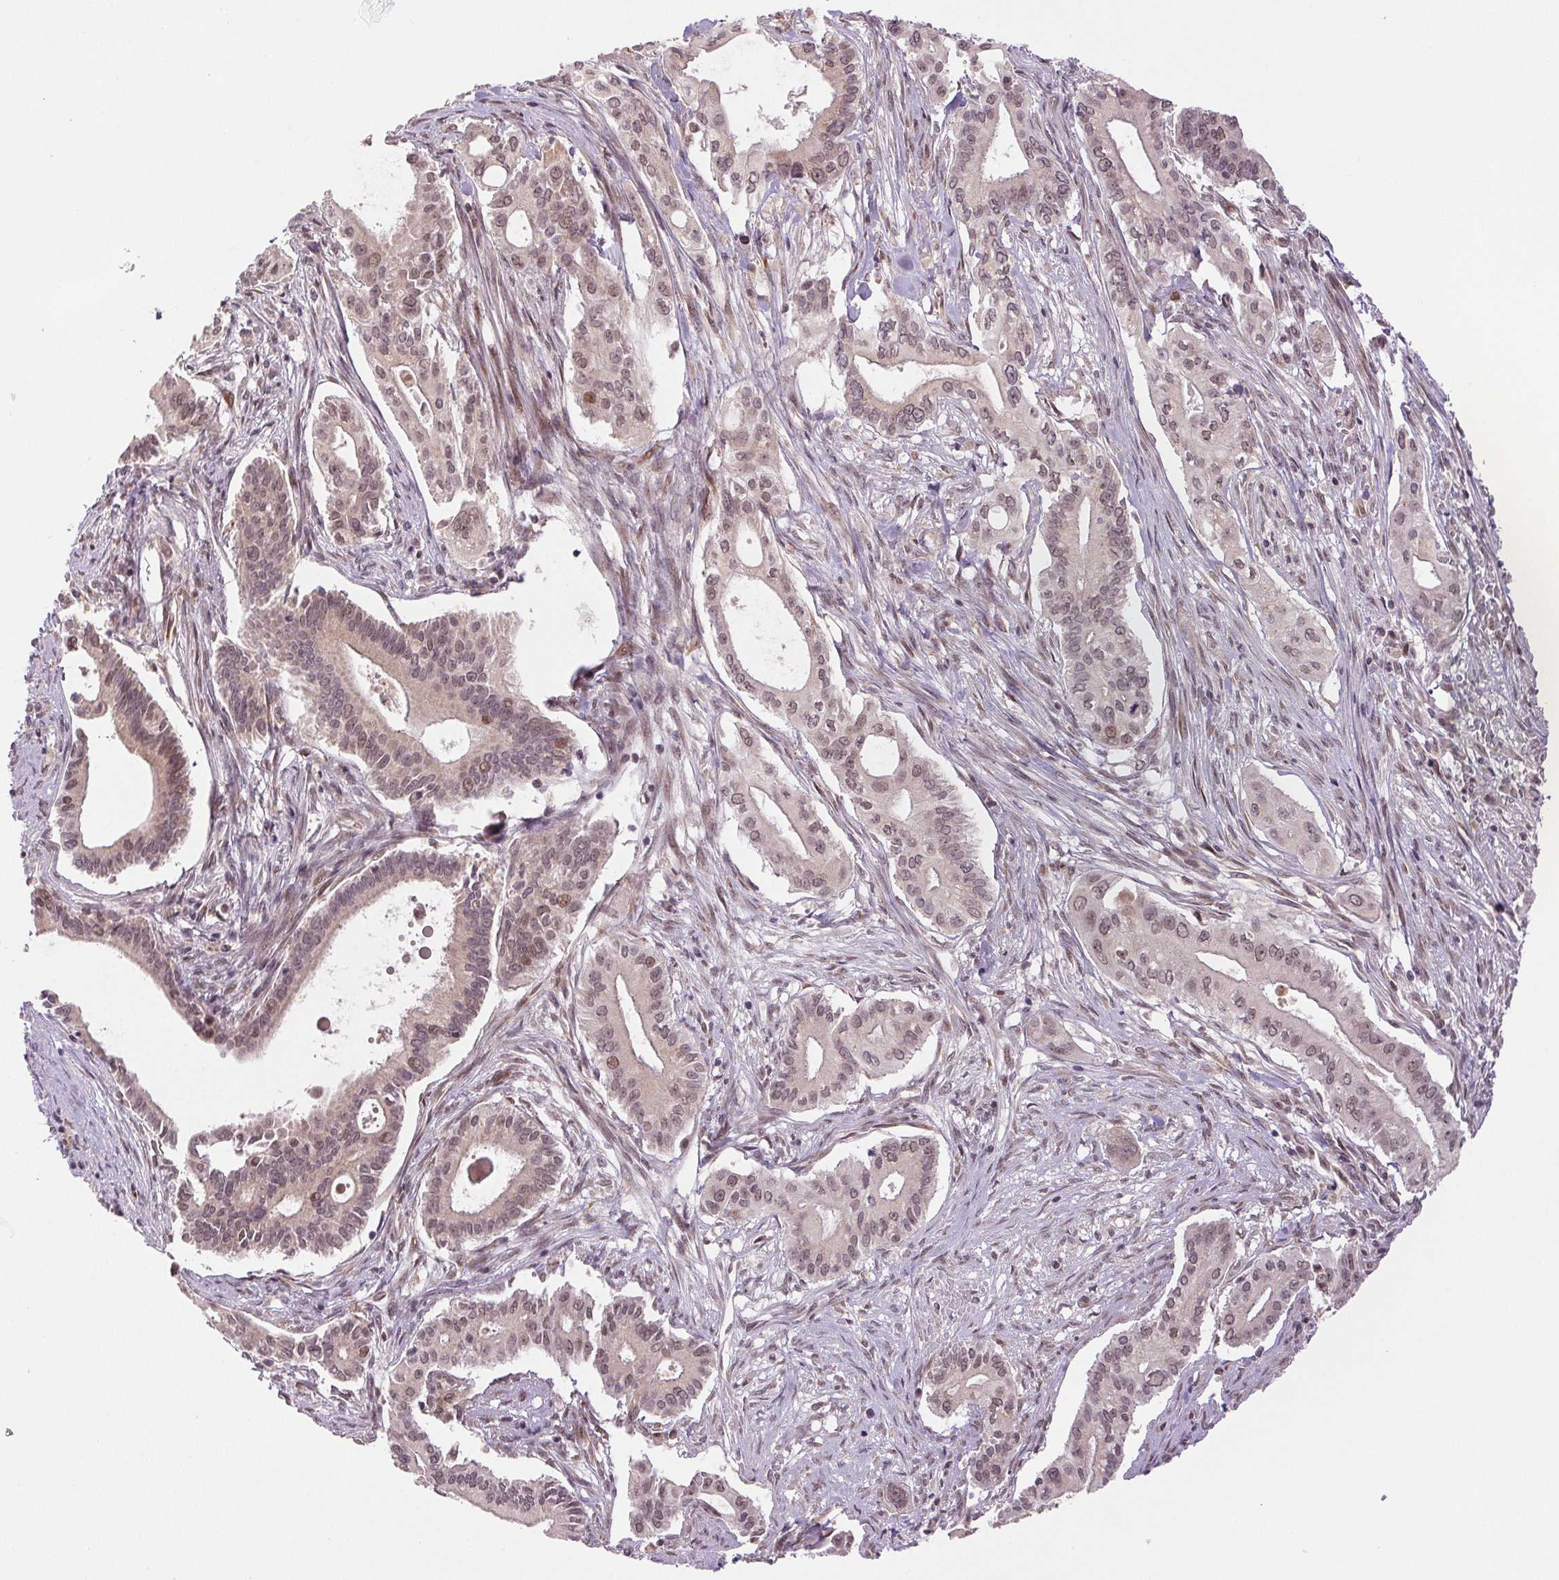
{"staining": {"intensity": "weak", "quantity": ">75%", "location": "nuclear"}, "tissue": "pancreatic cancer", "cell_type": "Tumor cells", "image_type": "cancer", "snomed": [{"axis": "morphology", "description": "Adenocarcinoma, NOS"}, {"axis": "topography", "description": "Pancreas"}], "caption": "Adenocarcinoma (pancreatic) stained with a brown dye reveals weak nuclear positive positivity in about >75% of tumor cells.", "gene": "GRHL3", "patient": {"sex": "female", "age": 68}}